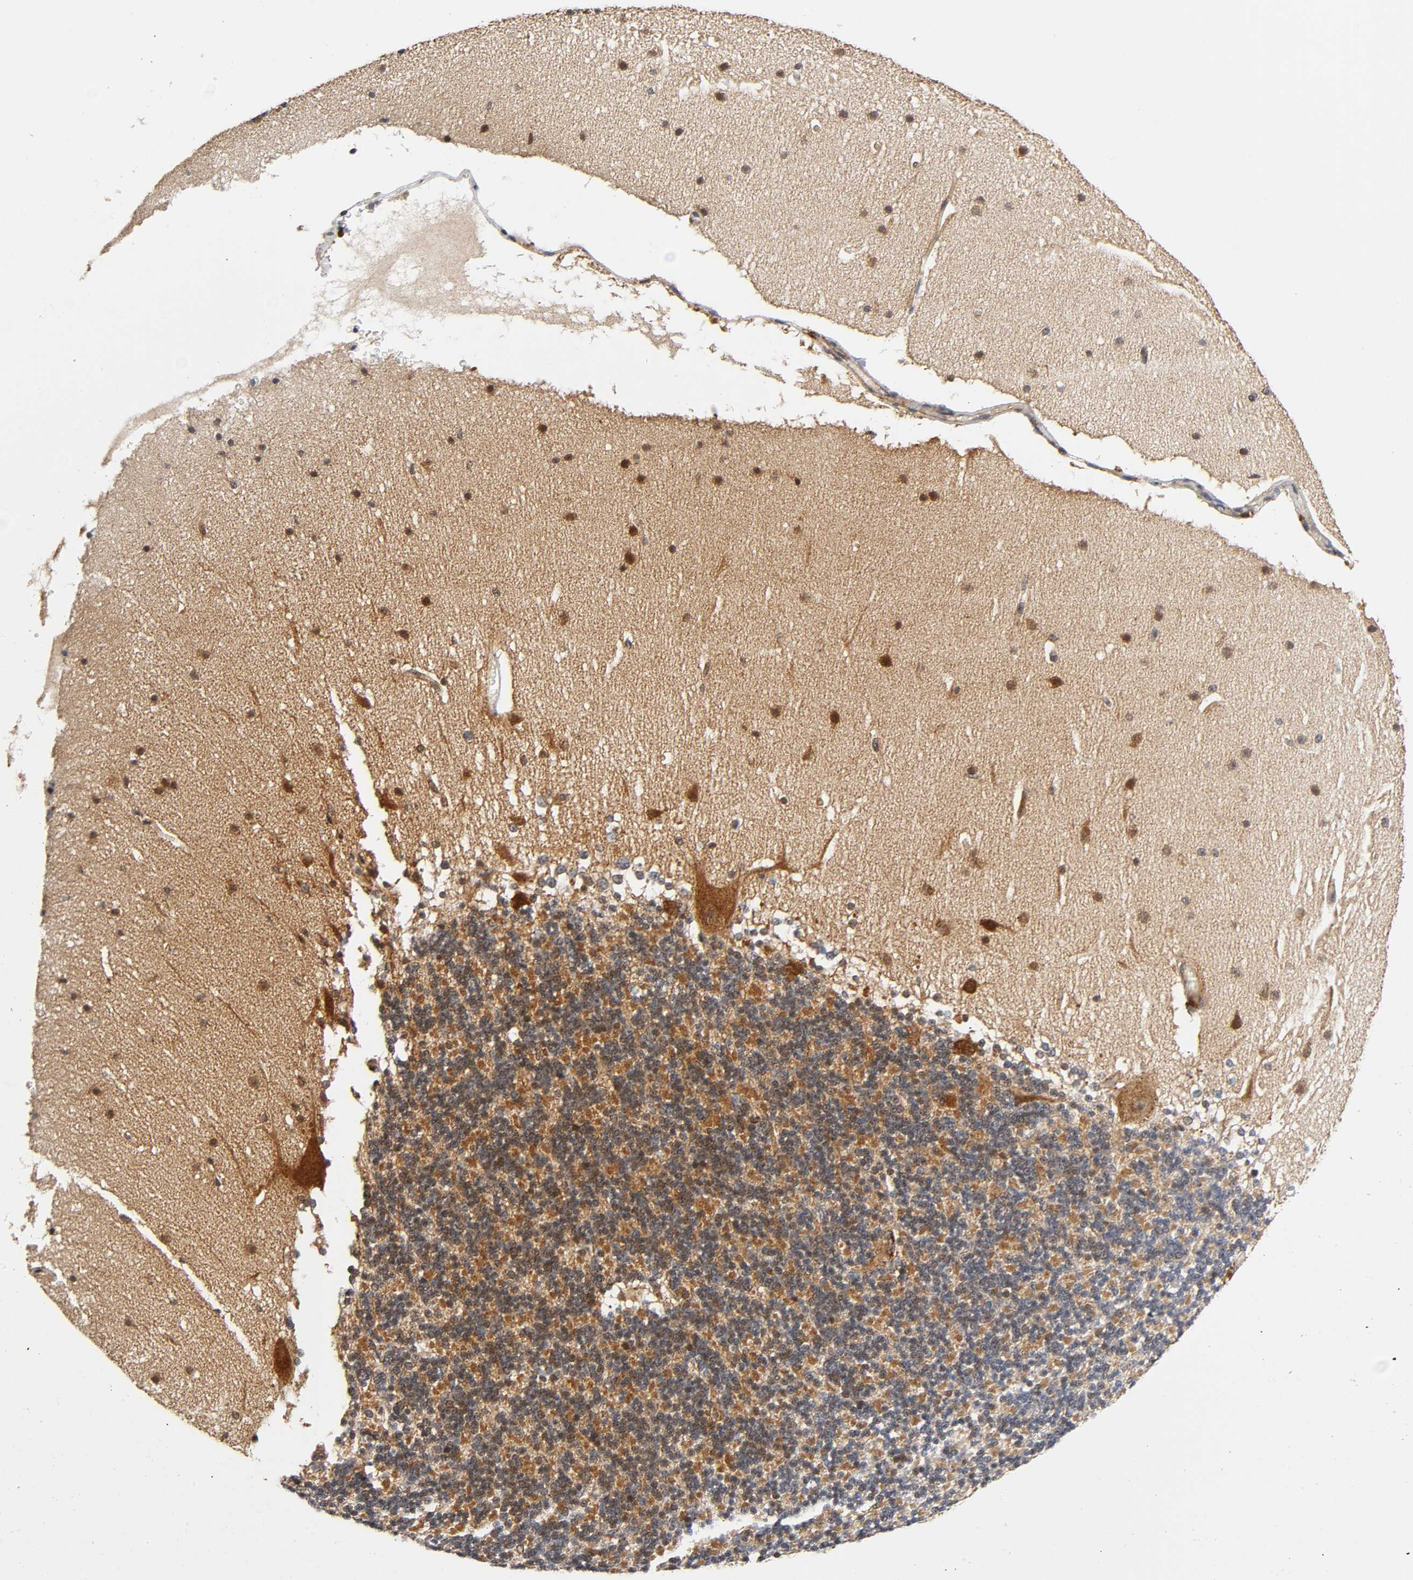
{"staining": {"intensity": "moderate", "quantity": "25%-75%", "location": "cytoplasmic/membranous"}, "tissue": "cerebellum", "cell_type": "Cells in granular layer", "image_type": "normal", "snomed": [{"axis": "morphology", "description": "Normal tissue, NOS"}, {"axis": "topography", "description": "Cerebellum"}], "caption": "This is an image of IHC staining of unremarkable cerebellum, which shows moderate staining in the cytoplasmic/membranous of cells in granular layer.", "gene": "CASP9", "patient": {"sex": "female", "age": 19}}